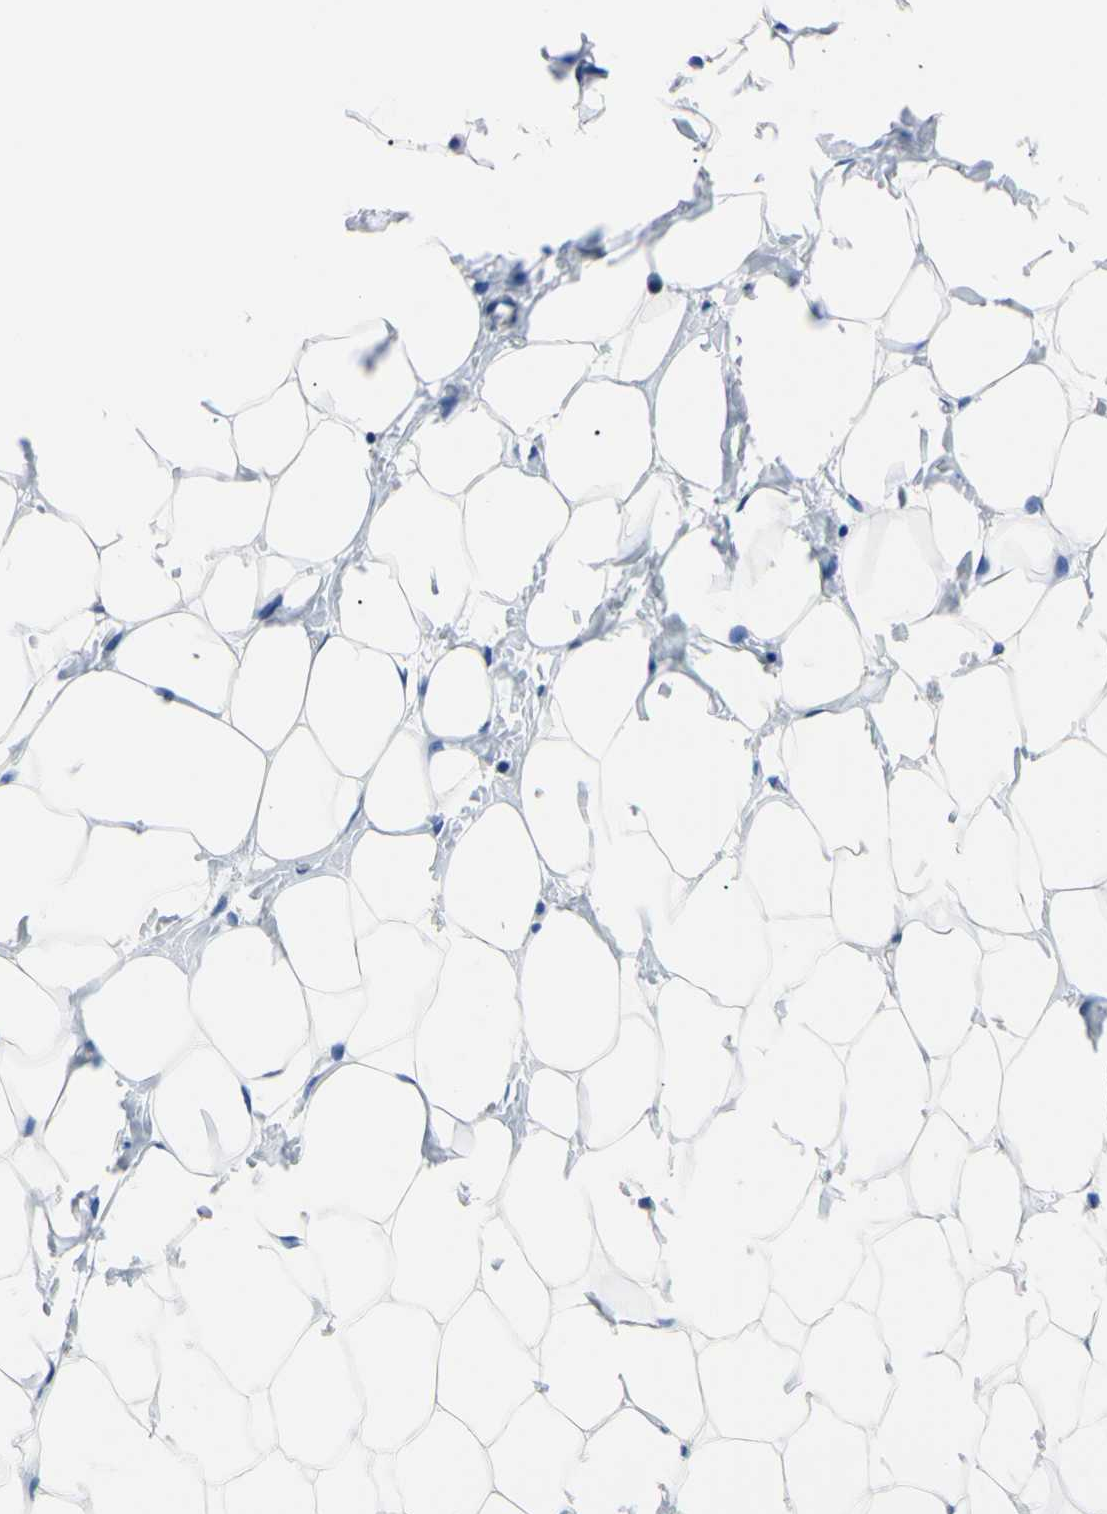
{"staining": {"intensity": "negative", "quantity": "none", "location": "none"}, "tissue": "breast", "cell_type": "Adipocytes", "image_type": "normal", "snomed": [{"axis": "morphology", "description": "Normal tissue, NOS"}, {"axis": "topography", "description": "Breast"}], "caption": "Normal breast was stained to show a protein in brown. There is no significant staining in adipocytes. The staining was performed using DAB (3,3'-diaminobenzidine) to visualize the protein expression in brown, while the nuclei were stained in blue with hematoxylin (Magnification: 20x).", "gene": "CLPP", "patient": {"sex": "female", "age": 27}}